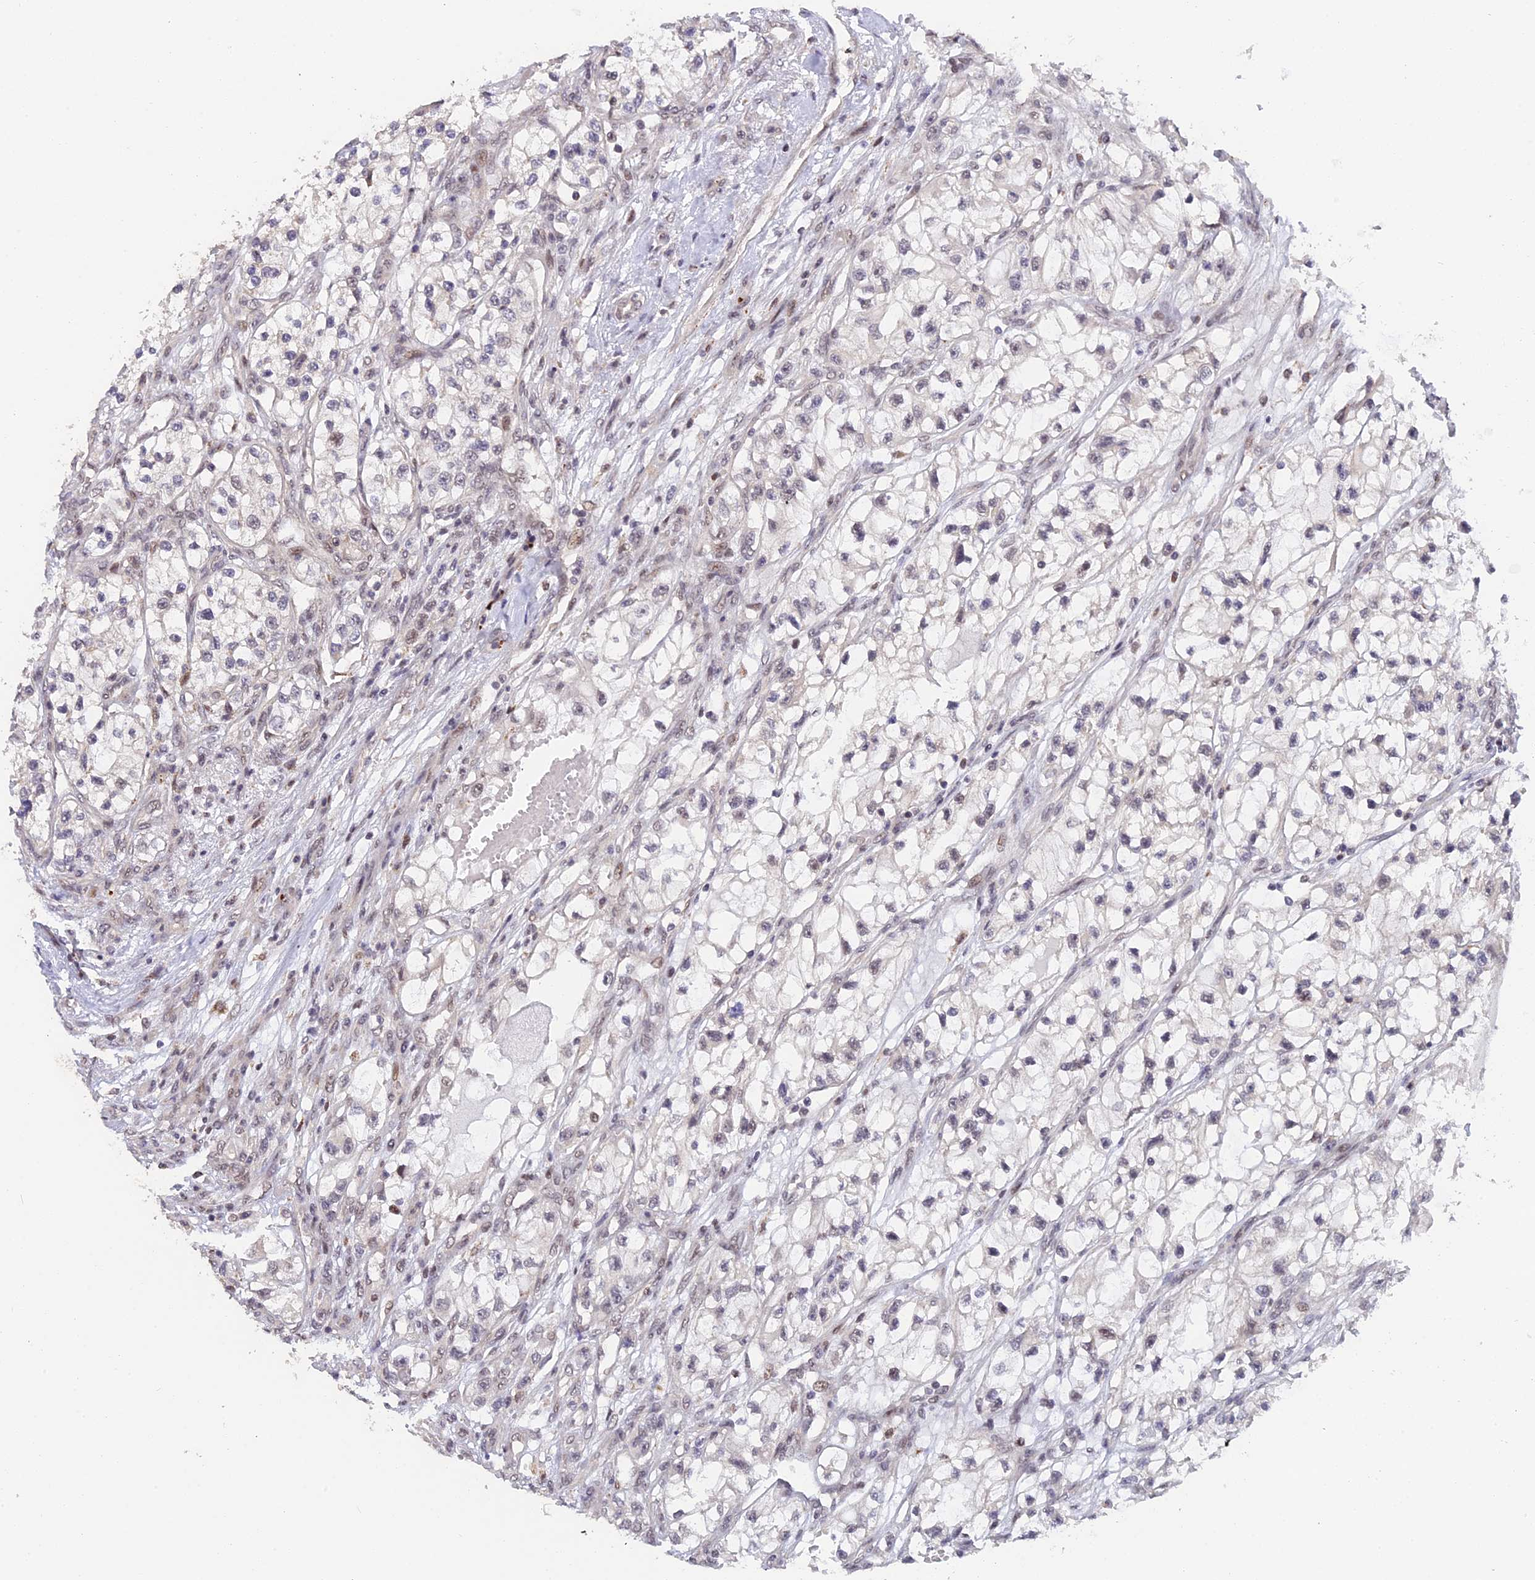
{"staining": {"intensity": "negative", "quantity": "none", "location": "none"}, "tissue": "renal cancer", "cell_type": "Tumor cells", "image_type": "cancer", "snomed": [{"axis": "morphology", "description": "Adenocarcinoma, NOS"}, {"axis": "topography", "description": "Kidney"}], "caption": "Immunohistochemistry (IHC) image of renal adenocarcinoma stained for a protein (brown), which demonstrates no staining in tumor cells.", "gene": "POLR2C", "patient": {"sex": "female", "age": 57}}